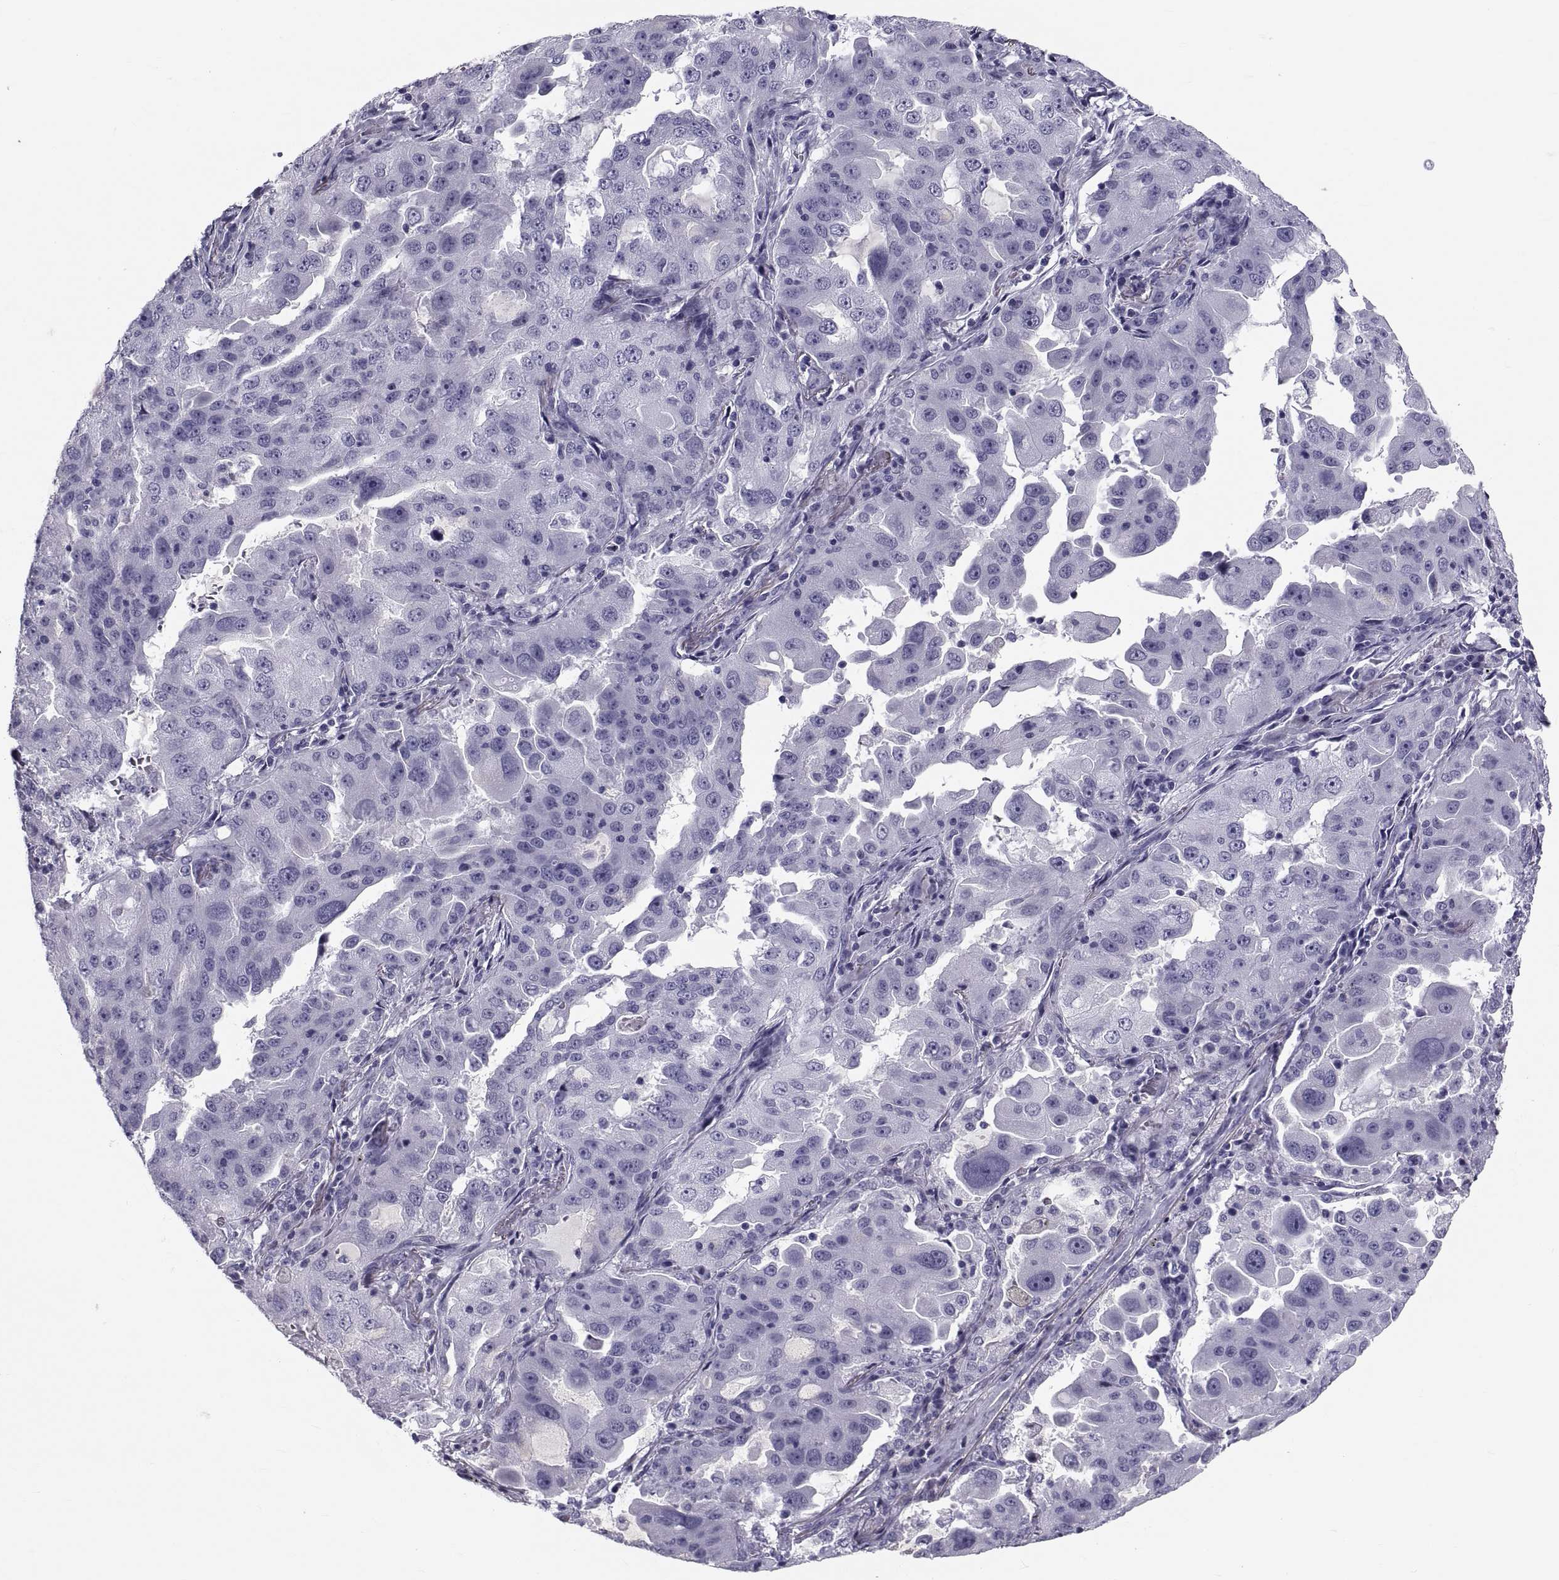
{"staining": {"intensity": "negative", "quantity": "none", "location": "none"}, "tissue": "lung cancer", "cell_type": "Tumor cells", "image_type": "cancer", "snomed": [{"axis": "morphology", "description": "Adenocarcinoma, NOS"}, {"axis": "topography", "description": "Lung"}], "caption": "High power microscopy photomicrograph of an IHC image of lung adenocarcinoma, revealing no significant staining in tumor cells.", "gene": "CRISP1", "patient": {"sex": "female", "age": 61}}